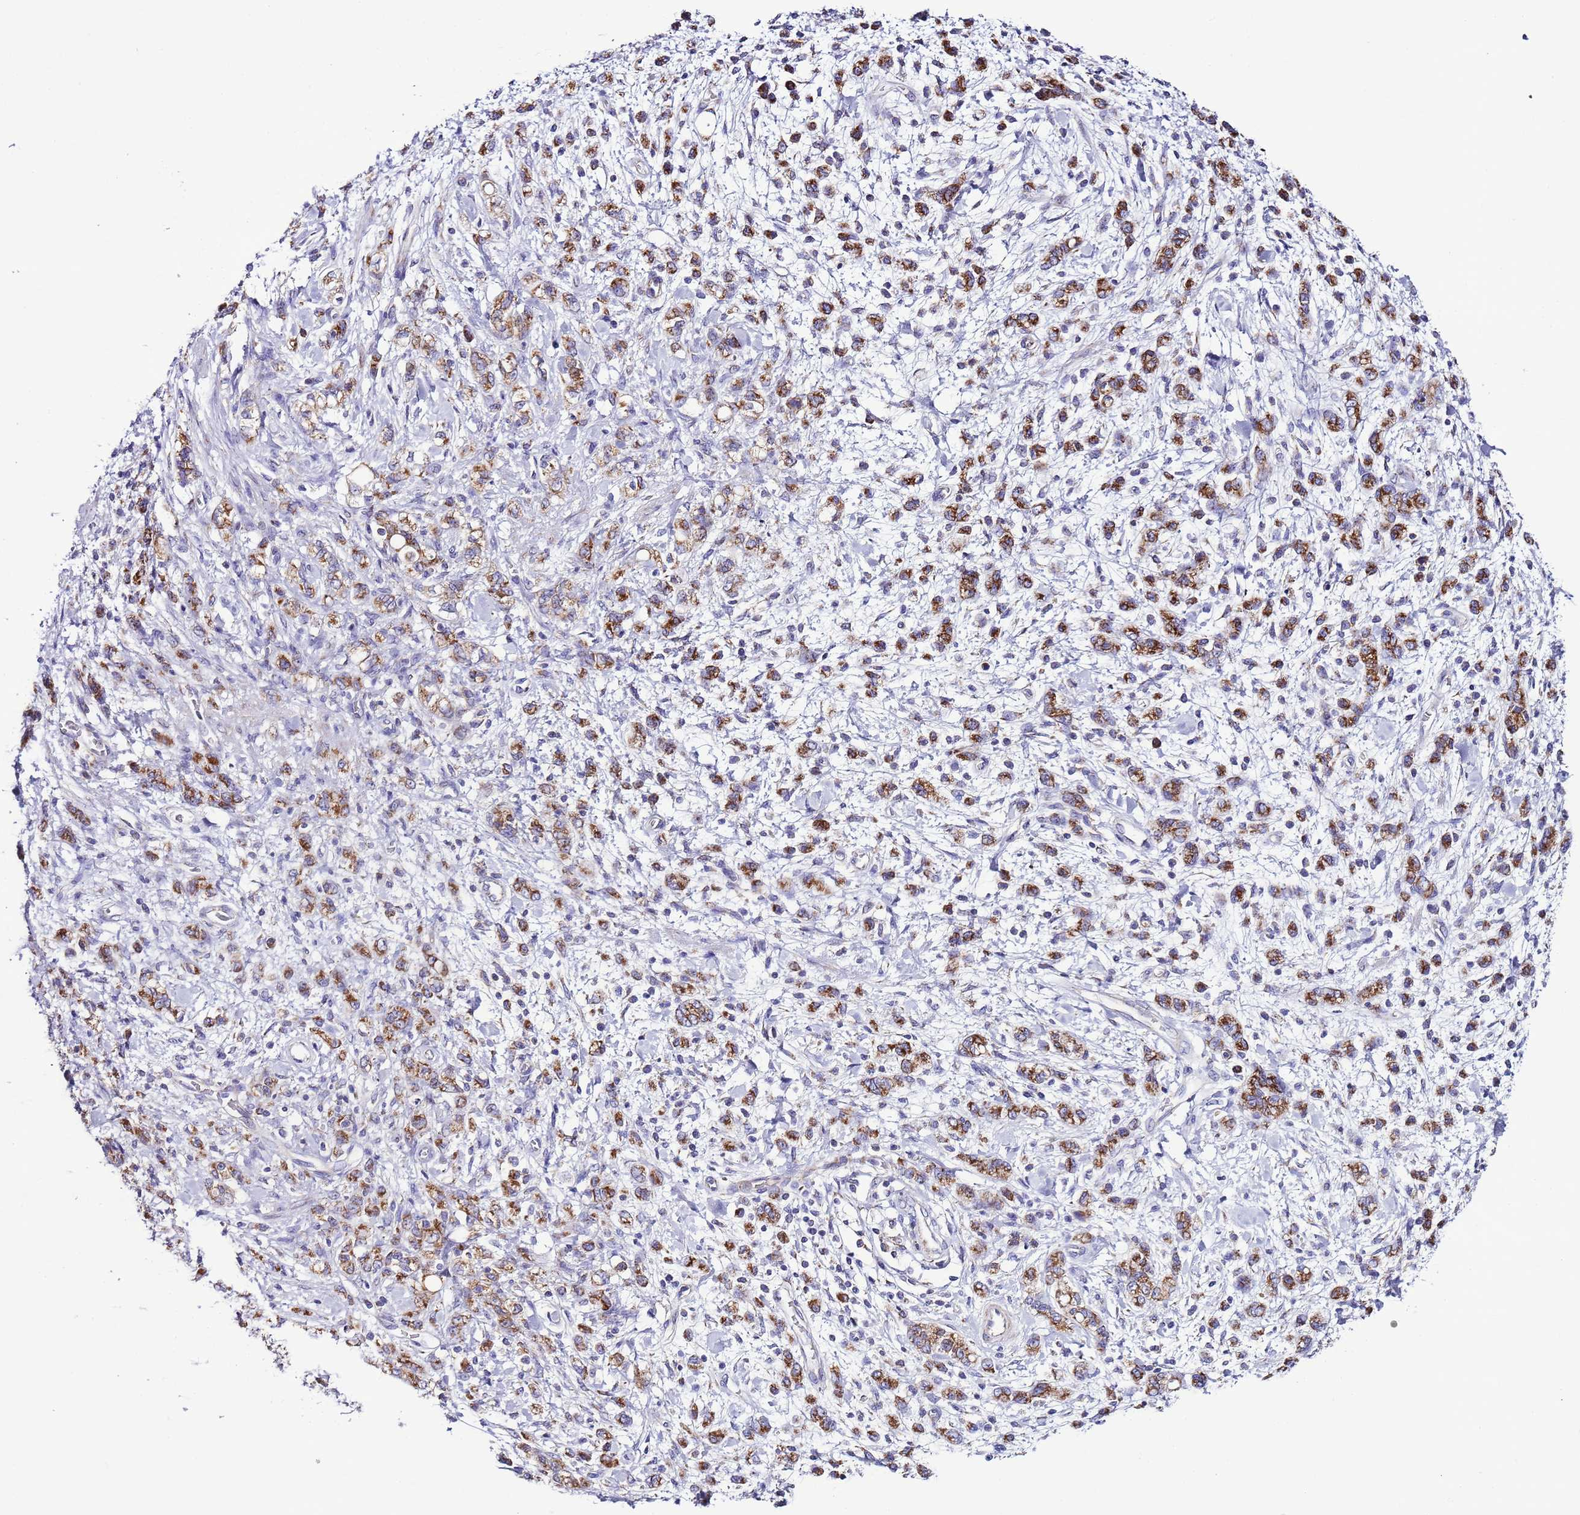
{"staining": {"intensity": "strong", "quantity": ">75%", "location": "cytoplasmic/membranous"}, "tissue": "stomach cancer", "cell_type": "Tumor cells", "image_type": "cancer", "snomed": [{"axis": "morphology", "description": "Adenocarcinoma, NOS"}, {"axis": "topography", "description": "Stomach"}], "caption": "Tumor cells exhibit strong cytoplasmic/membranous staining in approximately >75% of cells in adenocarcinoma (stomach). The staining was performed using DAB to visualize the protein expression in brown, while the nuclei were stained in blue with hematoxylin (Magnification: 20x).", "gene": "UEVLD", "patient": {"sex": "male", "age": 77}}